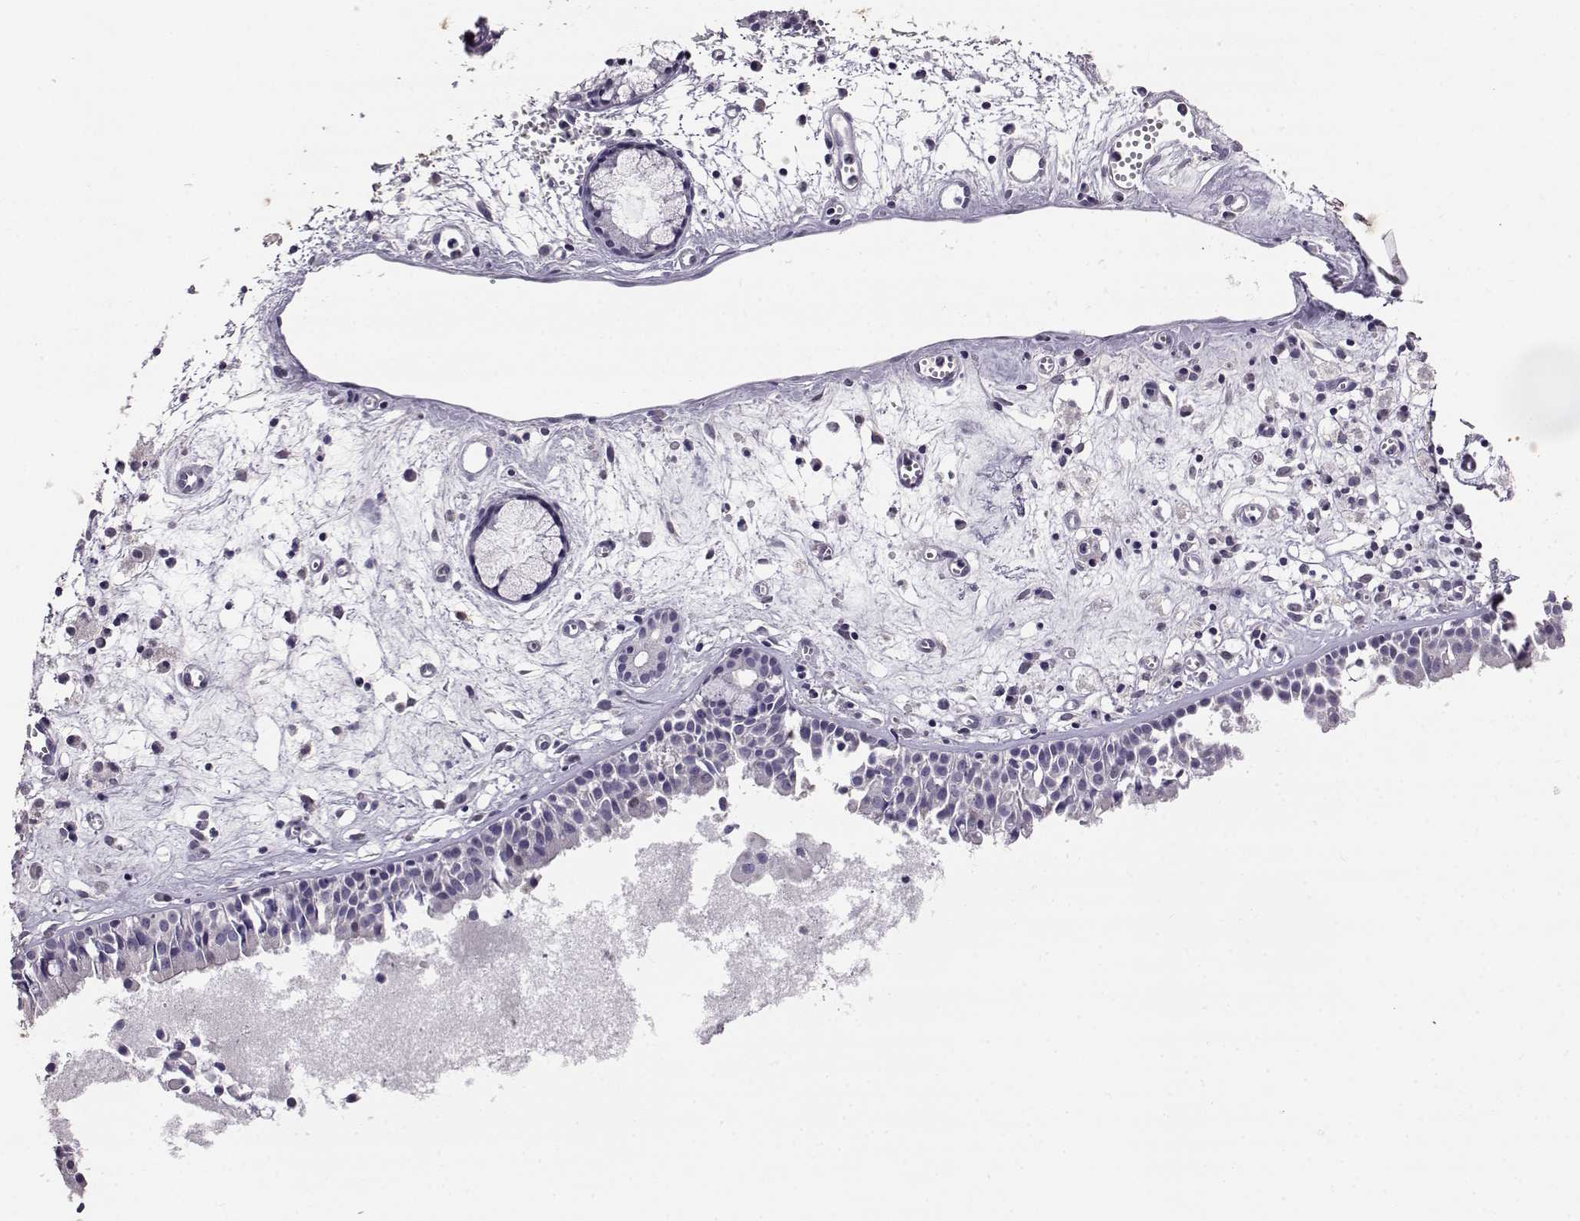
{"staining": {"intensity": "negative", "quantity": "none", "location": "none"}, "tissue": "nasopharynx", "cell_type": "Respiratory epithelial cells", "image_type": "normal", "snomed": [{"axis": "morphology", "description": "Normal tissue, NOS"}, {"axis": "topography", "description": "Nasopharynx"}], "caption": "A high-resolution image shows immunohistochemistry (IHC) staining of normal nasopharynx, which reveals no significant staining in respiratory epithelial cells.", "gene": "AKR1B1", "patient": {"sex": "male", "age": 61}}